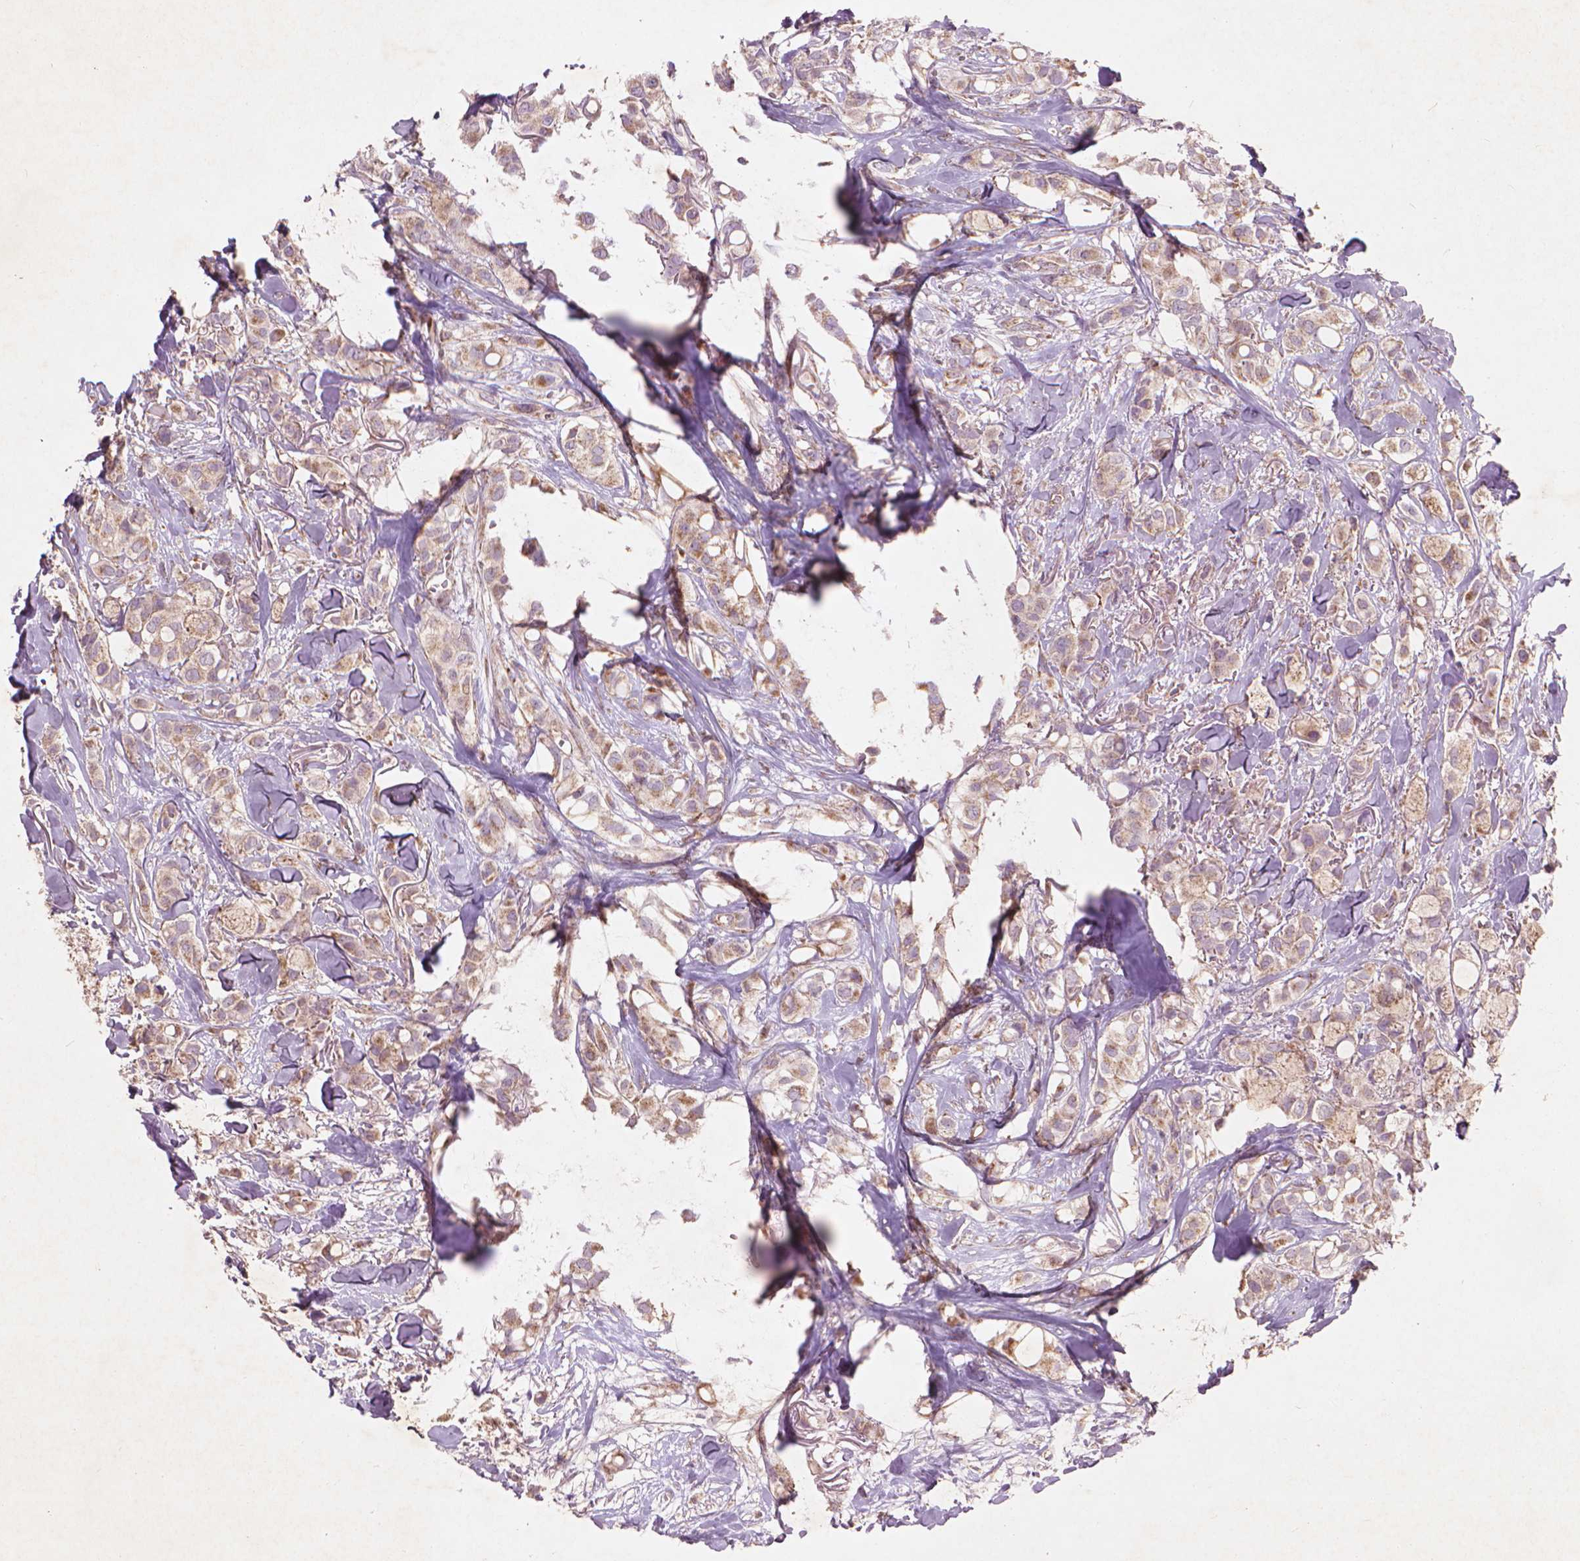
{"staining": {"intensity": "weak", "quantity": ">75%", "location": "cytoplasmic/membranous"}, "tissue": "breast cancer", "cell_type": "Tumor cells", "image_type": "cancer", "snomed": [{"axis": "morphology", "description": "Duct carcinoma"}, {"axis": "topography", "description": "Breast"}], "caption": "Immunohistochemistry histopathology image of breast cancer (intraductal carcinoma) stained for a protein (brown), which displays low levels of weak cytoplasmic/membranous staining in about >75% of tumor cells.", "gene": "NLRX1", "patient": {"sex": "female", "age": 85}}